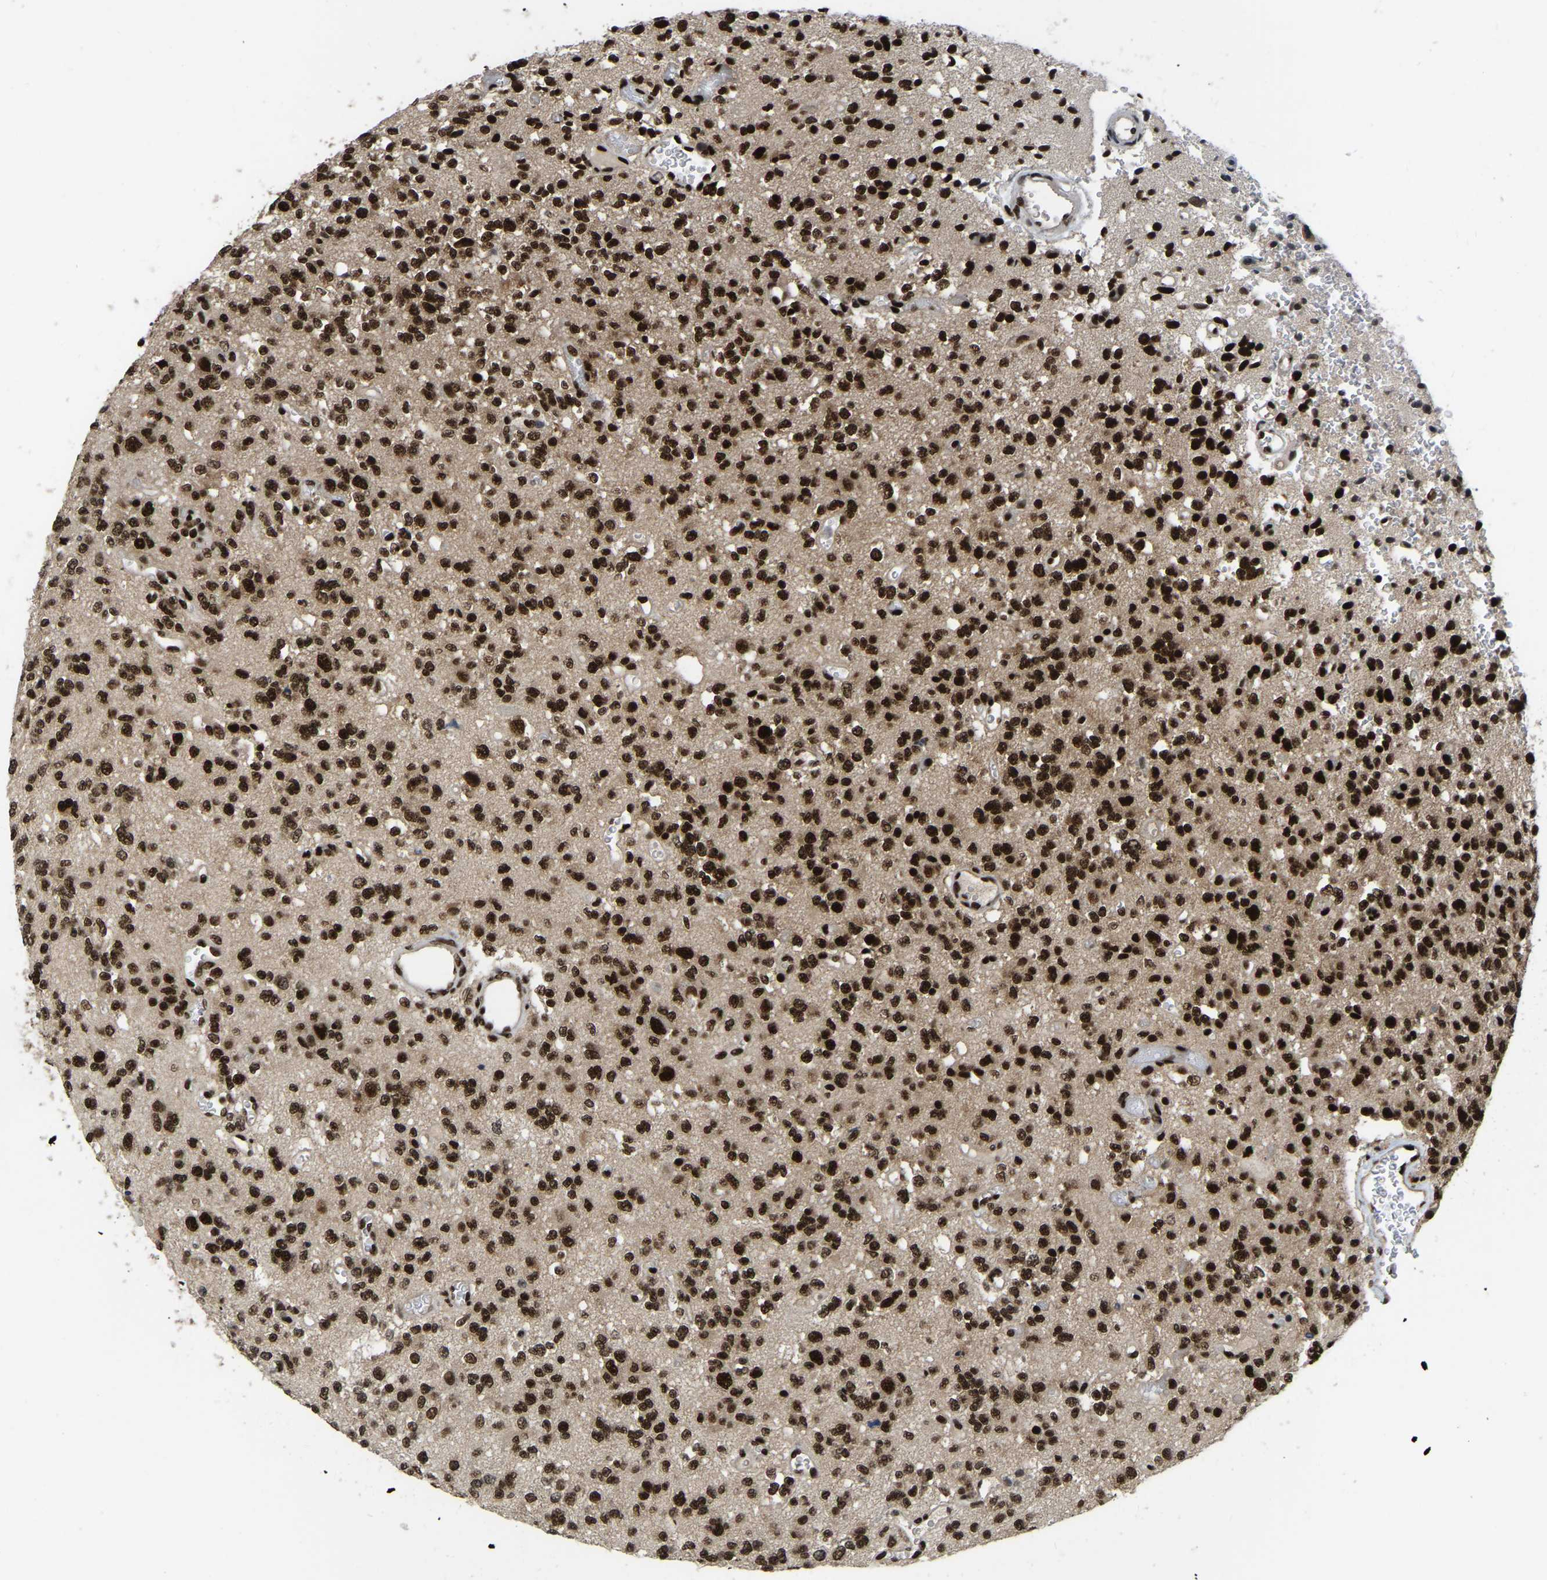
{"staining": {"intensity": "strong", "quantity": ">75%", "location": "nuclear"}, "tissue": "glioma", "cell_type": "Tumor cells", "image_type": "cancer", "snomed": [{"axis": "morphology", "description": "Glioma, malignant, Low grade"}, {"axis": "topography", "description": "Brain"}], "caption": "This histopathology image exhibits immunohistochemistry (IHC) staining of human glioma, with high strong nuclear expression in approximately >75% of tumor cells.", "gene": "TBL1XR1", "patient": {"sex": "male", "age": 38}}